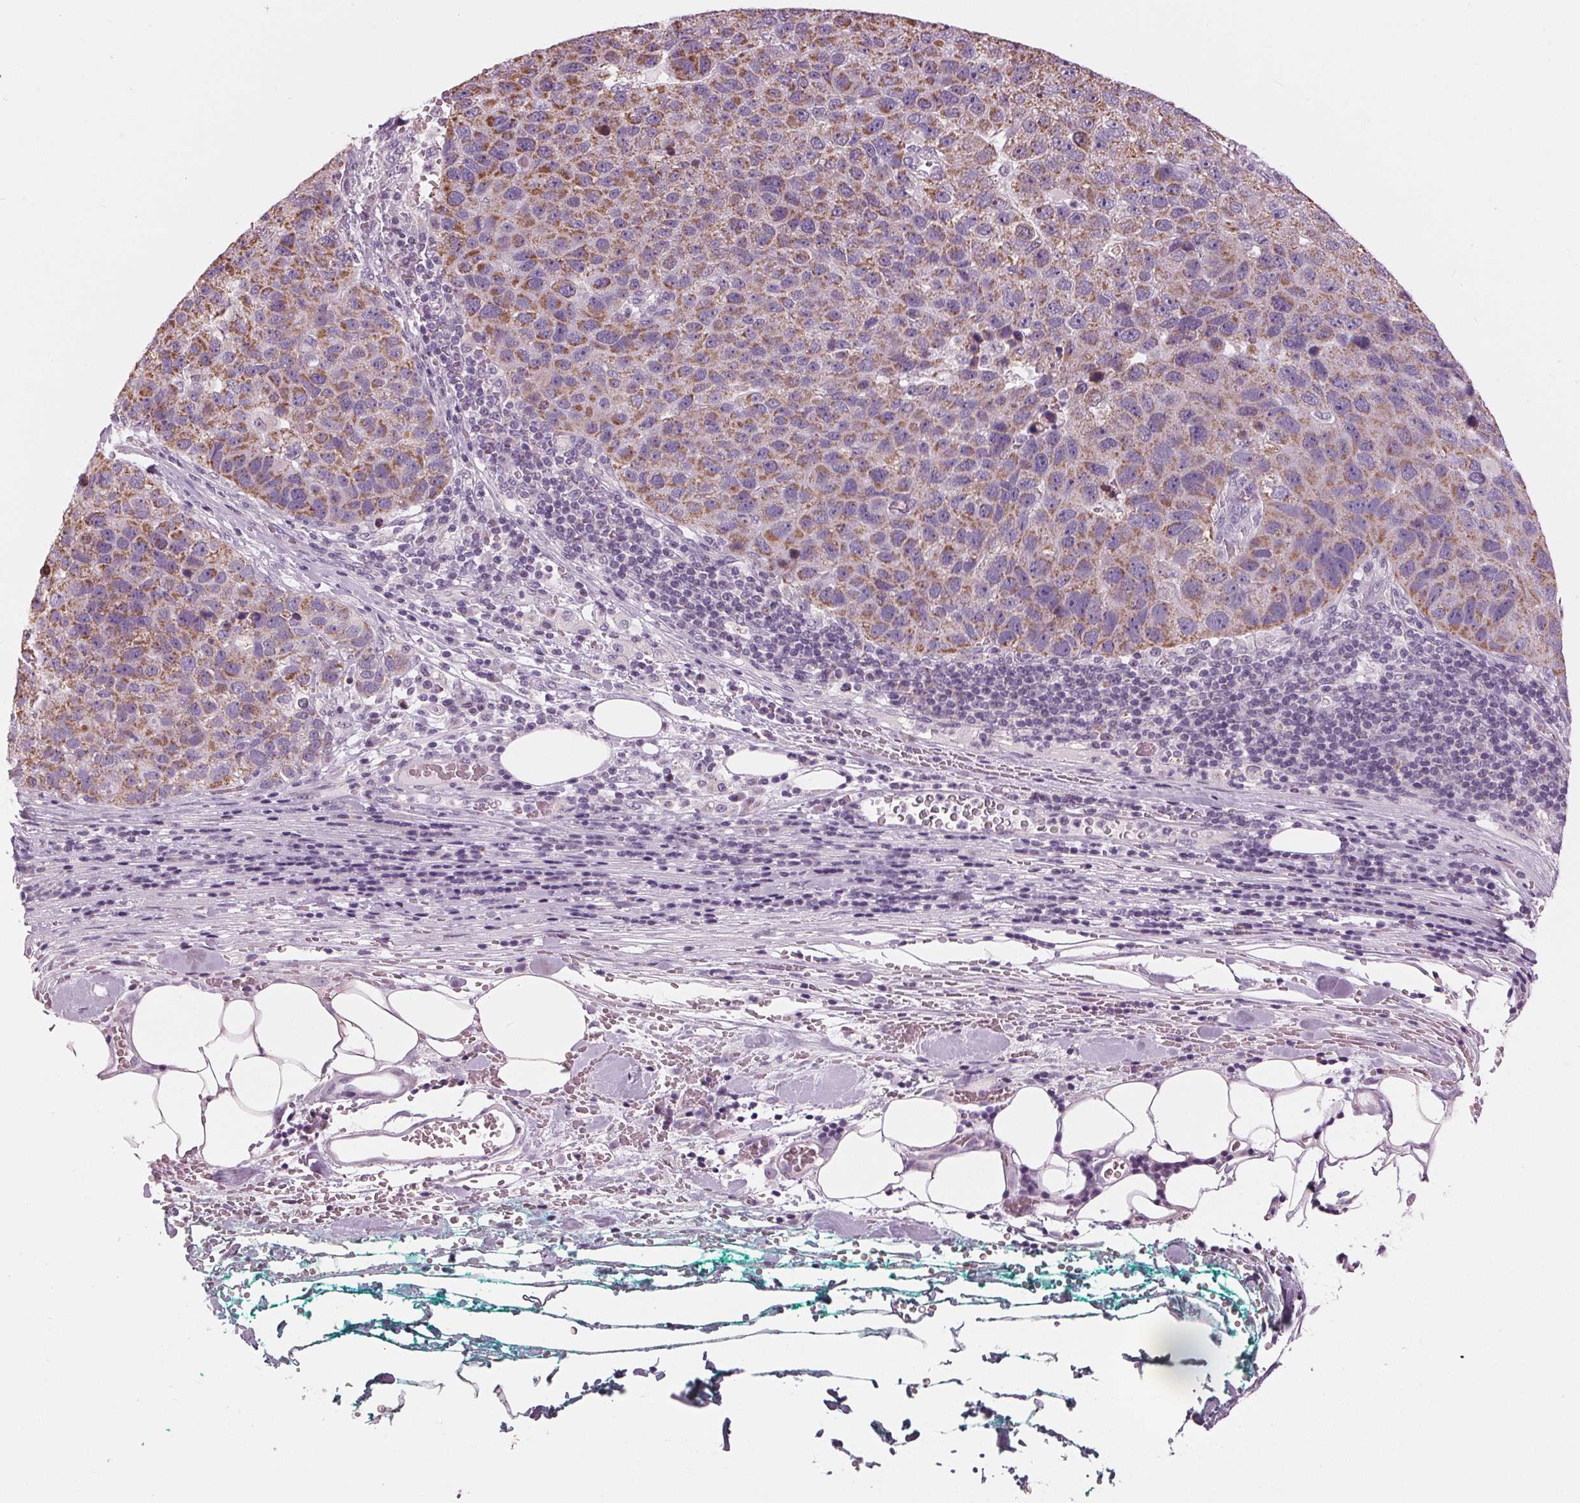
{"staining": {"intensity": "moderate", "quantity": ">75%", "location": "cytoplasmic/membranous"}, "tissue": "pancreatic cancer", "cell_type": "Tumor cells", "image_type": "cancer", "snomed": [{"axis": "morphology", "description": "Adenocarcinoma, NOS"}, {"axis": "topography", "description": "Pancreas"}], "caption": "Immunohistochemical staining of human adenocarcinoma (pancreatic) demonstrates medium levels of moderate cytoplasmic/membranous protein staining in about >75% of tumor cells.", "gene": "SAMD4A", "patient": {"sex": "female", "age": 61}}